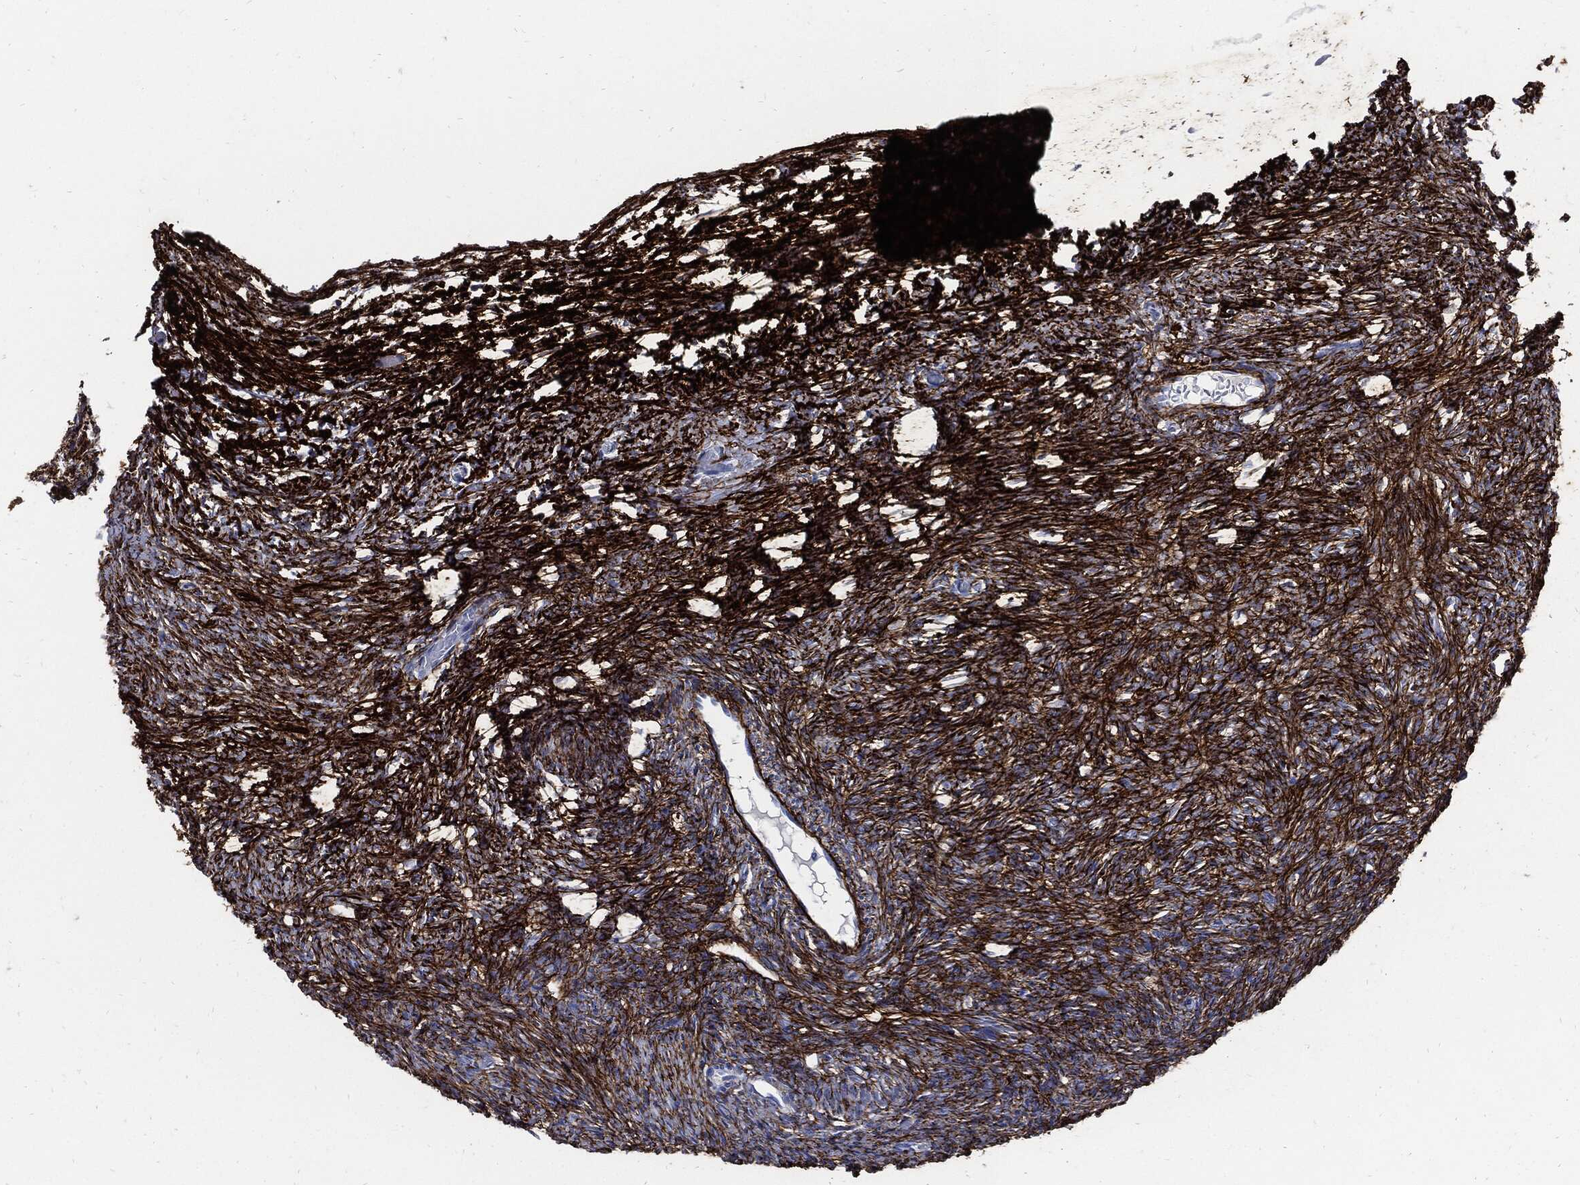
{"staining": {"intensity": "negative", "quantity": "none", "location": "none"}, "tissue": "ovary", "cell_type": "Follicle cells", "image_type": "normal", "snomed": [{"axis": "morphology", "description": "Normal tissue, NOS"}, {"axis": "topography", "description": "Ovary"}], "caption": "DAB immunohistochemical staining of normal human ovary reveals no significant positivity in follicle cells.", "gene": "FBN1", "patient": {"sex": "female", "age": 39}}